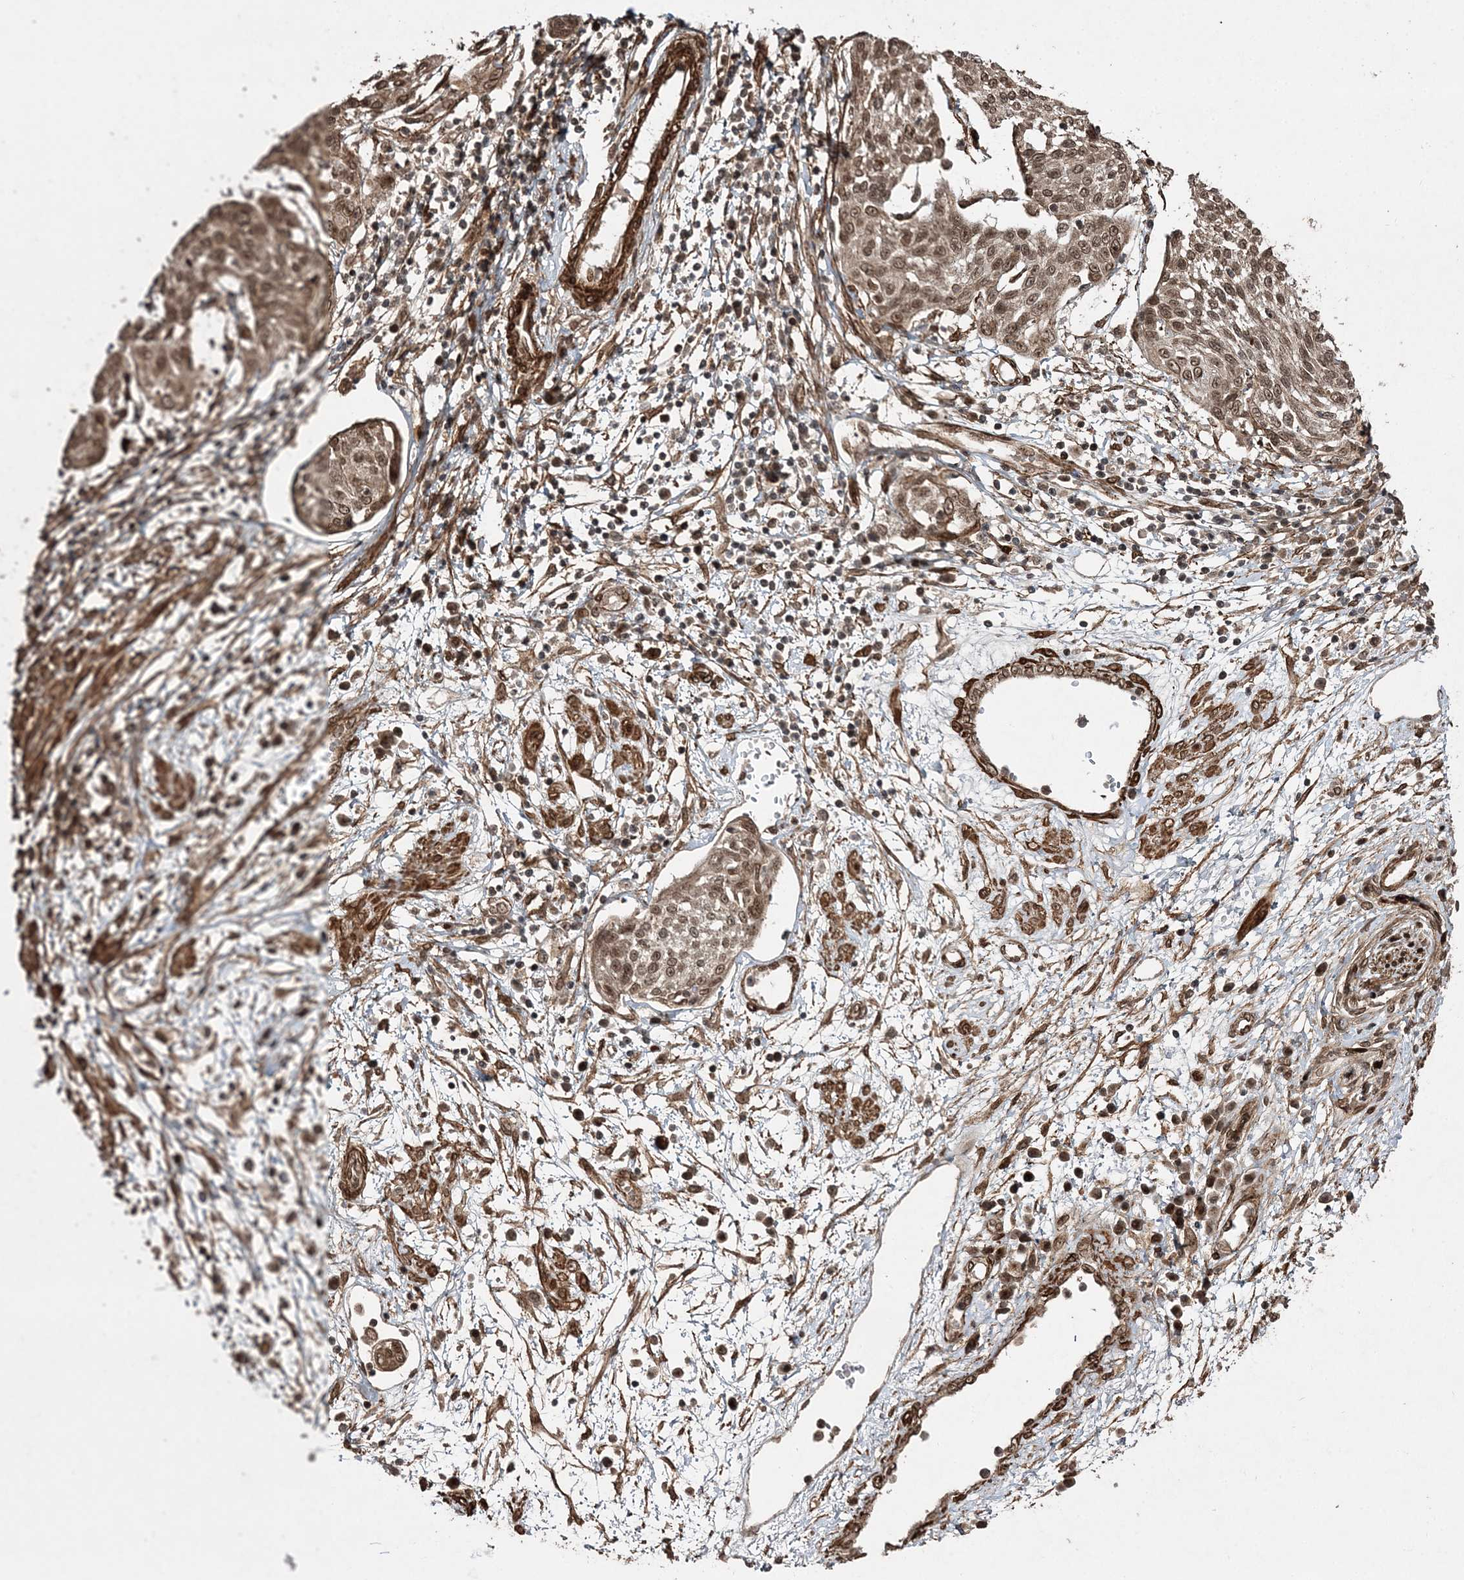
{"staining": {"intensity": "moderate", "quantity": ">75%", "location": "nuclear"}, "tissue": "cervical cancer", "cell_type": "Tumor cells", "image_type": "cancer", "snomed": [{"axis": "morphology", "description": "Squamous cell carcinoma, NOS"}, {"axis": "topography", "description": "Cervix"}], "caption": "An image showing moderate nuclear expression in approximately >75% of tumor cells in cervical squamous cell carcinoma, as visualized by brown immunohistochemical staining.", "gene": "ETAA1", "patient": {"sex": "female", "age": 34}}